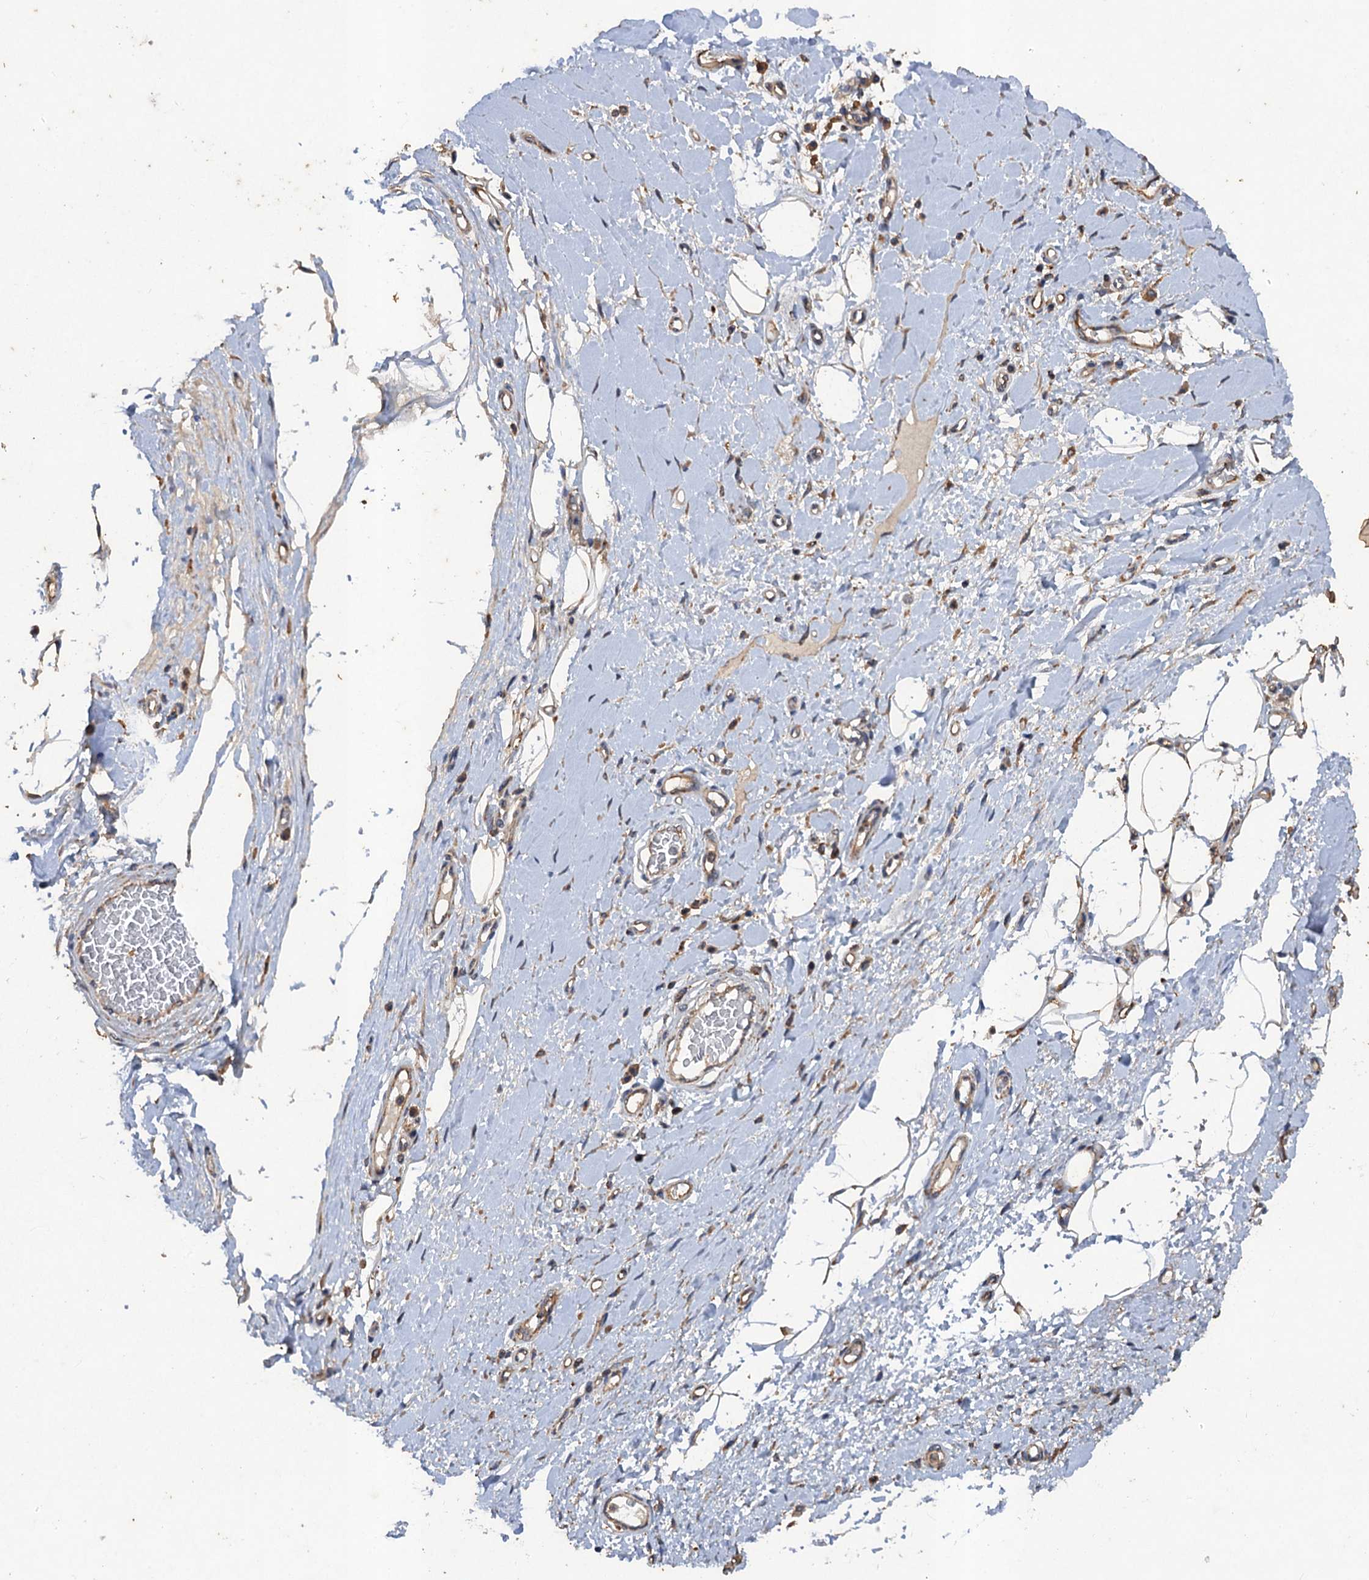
{"staining": {"intensity": "moderate", "quantity": "25%-75%", "location": "cytoplasmic/membranous"}, "tissue": "adipose tissue", "cell_type": "Adipocytes", "image_type": "normal", "snomed": [{"axis": "morphology", "description": "Normal tissue, NOS"}, {"axis": "morphology", "description": "Adenocarcinoma, NOS"}, {"axis": "topography", "description": "Esophagus"}, {"axis": "topography", "description": "Stomach, upper"}, {"axis": "topography", "description": "Peripheral nerve tissue"}], "caption": "This photomicrograph exhibits IHC staining of unremarkable adipose tissue, with medium moderate cytoplasmic/membranous staining in about 25%-75% of adipocytes.", "gene": "SCUBE3", "patient": {"sex": "male", "age": 62}}